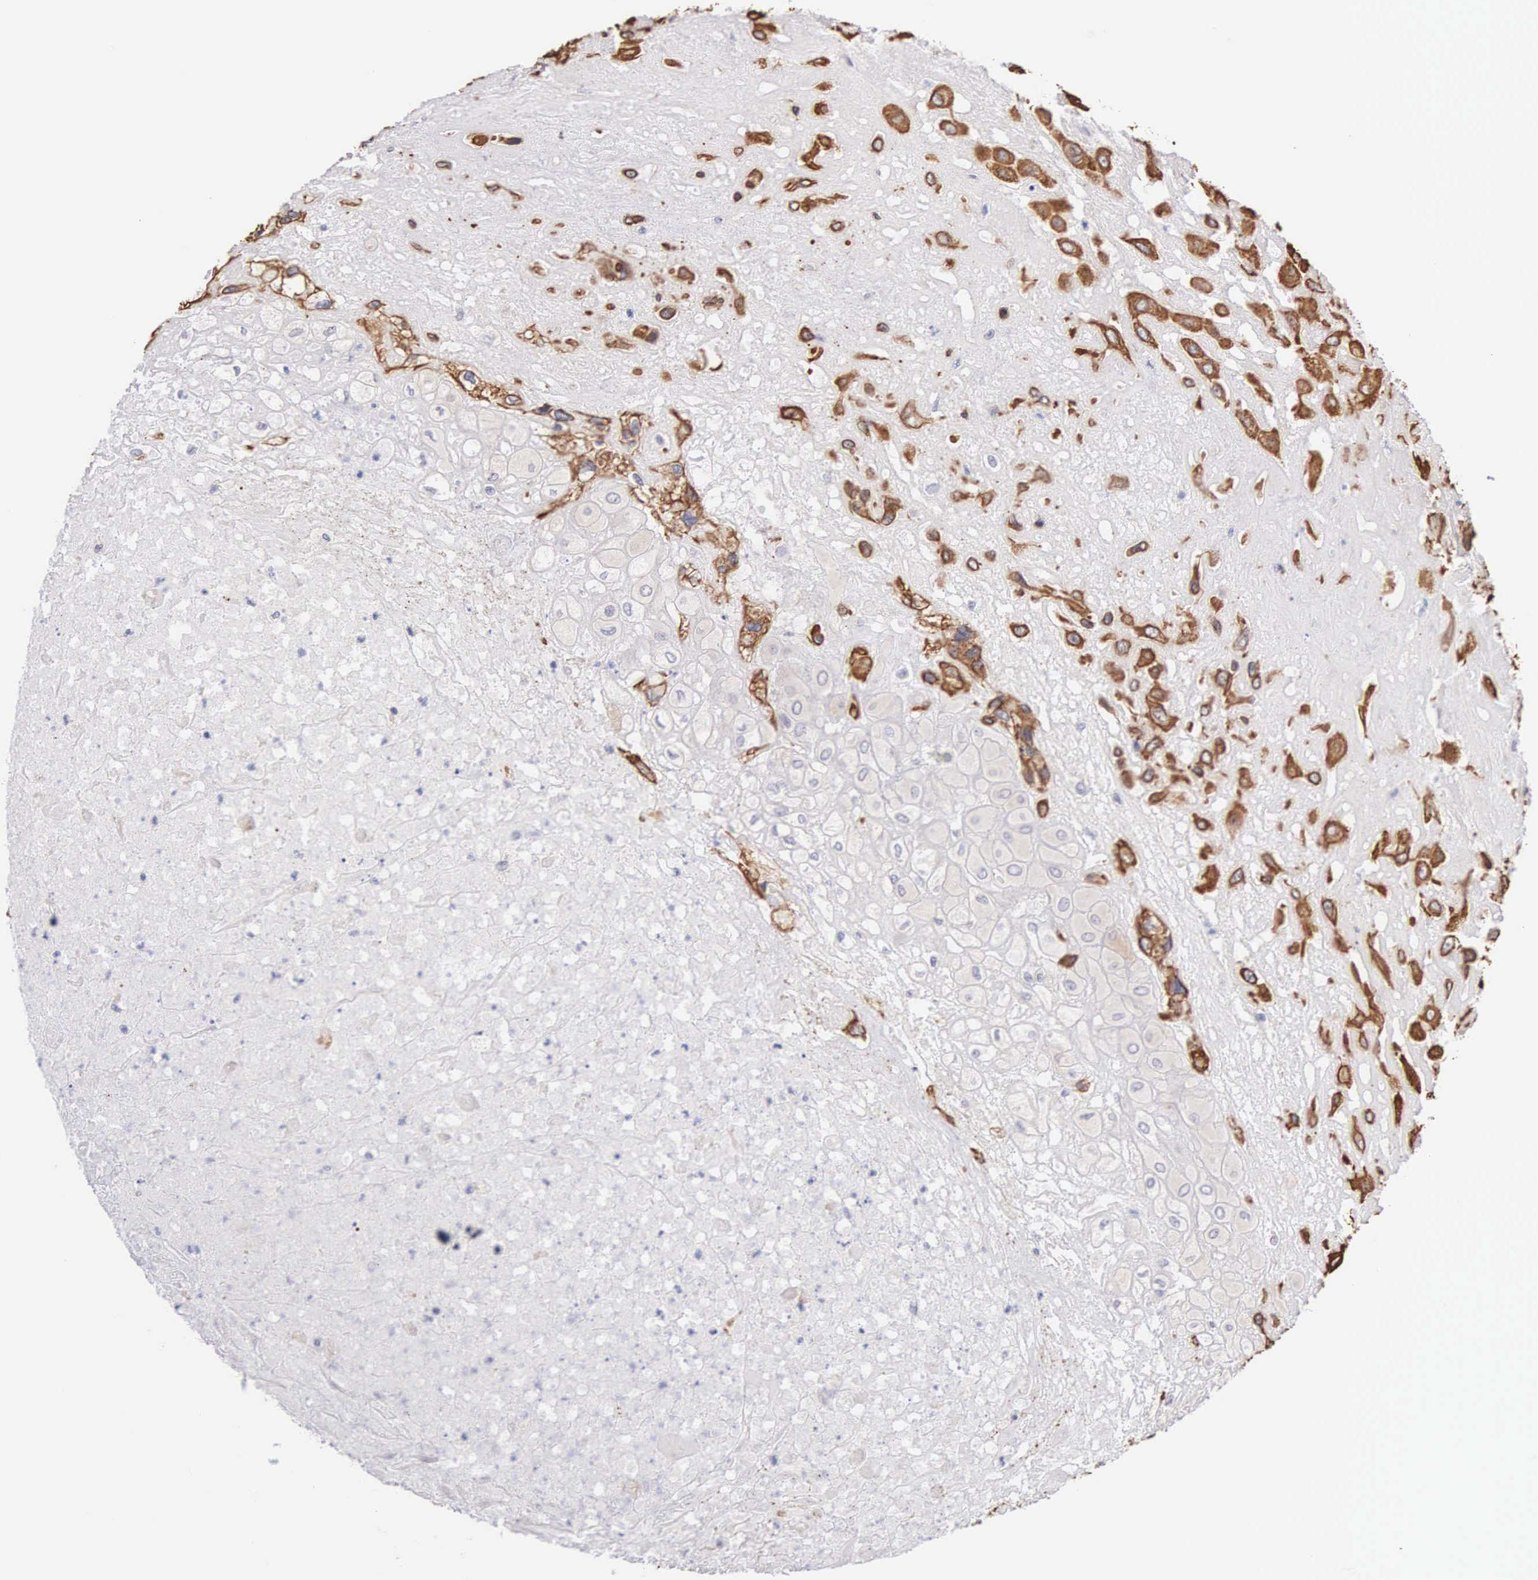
{"staining": {"intensity": "moderate", "quantity": "25%-75%", "location": "cytoplasmic/membranous"}, "tissue": "placenta", "cell_type": "Decidual cells", "image_type": "normal", "snomed": [{"axis": "morphology", "description": "Normal tissue, NOS"}, {"axis": "topography", "description": "Placenta"}], "caption": "This image reveals immunohistochemistry (IHC) staining of benign human placenta, with medium moderate cytoplasmic/membranous expression in approximately 25%-75% of decidual cells.", "gene": "PIR", "patient": {"sex": "female", "age": 31}}